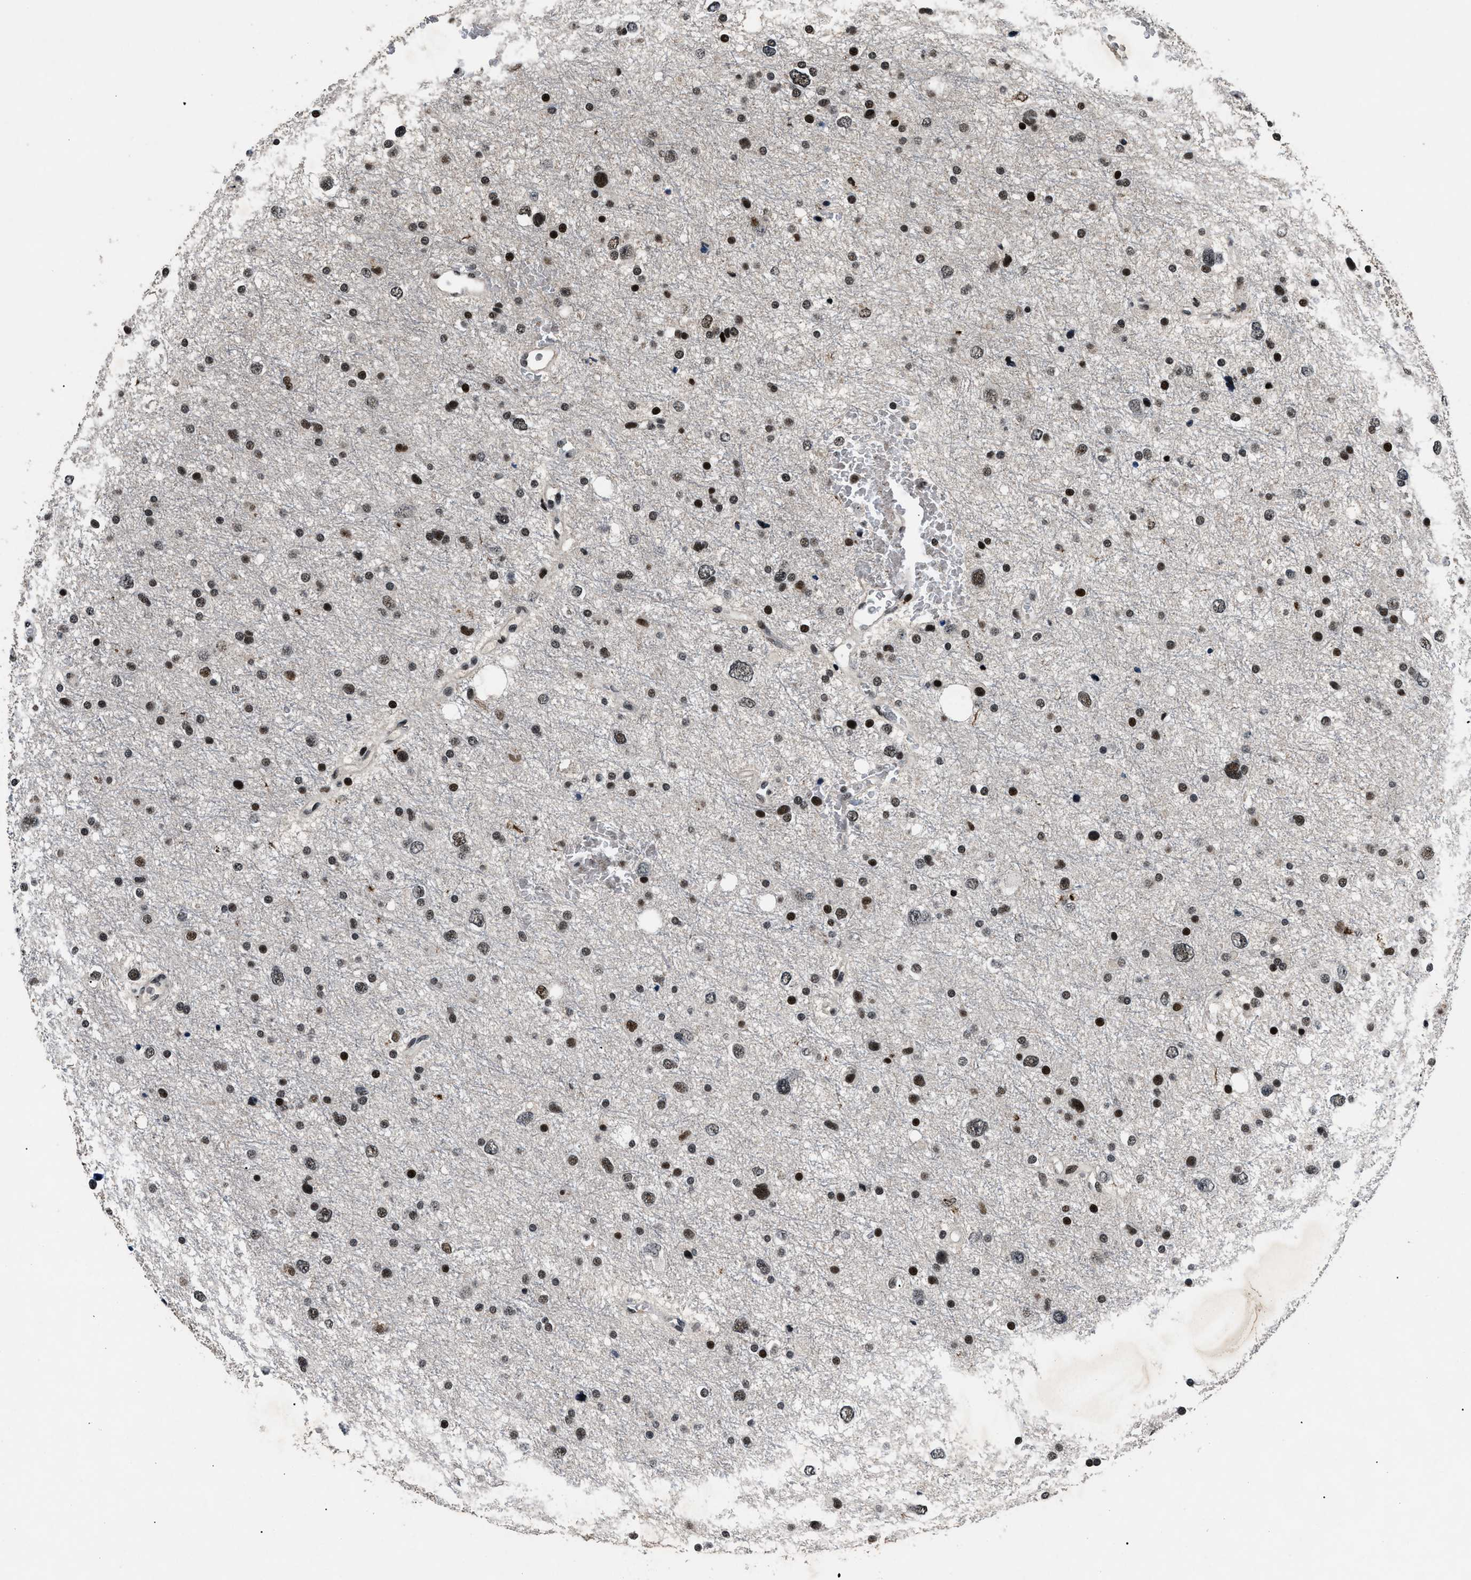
{"staining": {"intensity": "strong", "quantity": ">75%", "location": "nuclear"}, "tissue": "glioma", "cell_type": "Tumor cells", "image_type": "cancer", "snomed": [{"axis": "morphology", "description": "Glioma, malignant, Low grade"}, {"axis": "topography", "description": "Brain"}], "caption": "Human malignant glioma (low-grade) stained for a protein (brown) shows strong nuclear positive expression in about >75% of tumor cells.", "gene": "SMARCB1", "patient": {"sex": "female", "age": 37}}